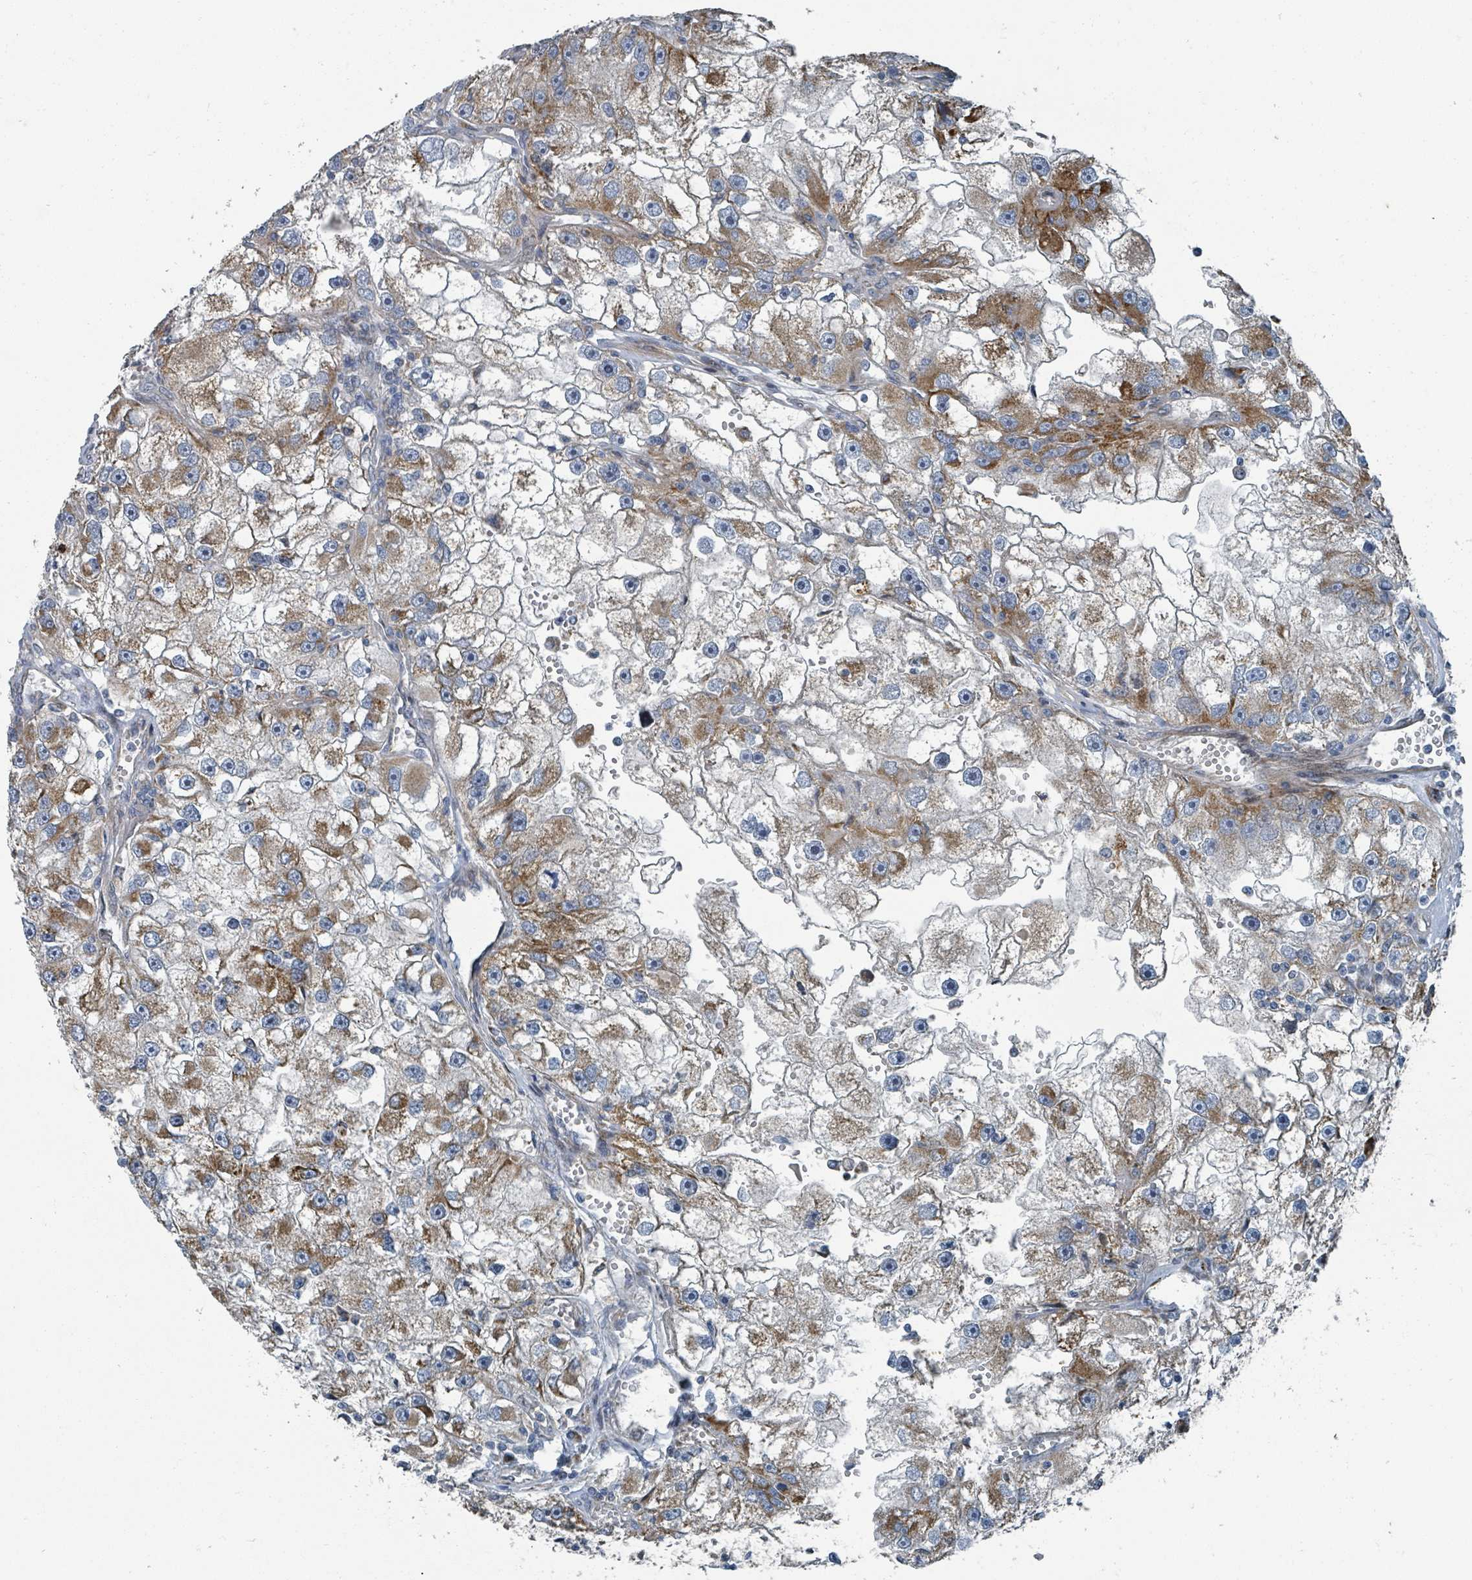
{"staining": {"intensity": "moderate", "quantity": "25%-75%", "location": "cytoplasmic/membranous"}, "tissue": "renal cancer", "cell_type": "Tumor cells", "image_type": "cancer", "snomed": [{"axis": "morphology", "description": "Adenocarcinoma, NOS"}, {"axis": "topography", "description": "Kidney"}], "caption": "Renal cancer stained with a brown dye demonstrates moderate cytoplasmic/membranous positive expression in approximately 25%-75% of tumor cells.", "gene": "DIPK2A", "patient": {"sex": "male", "age": 63}}